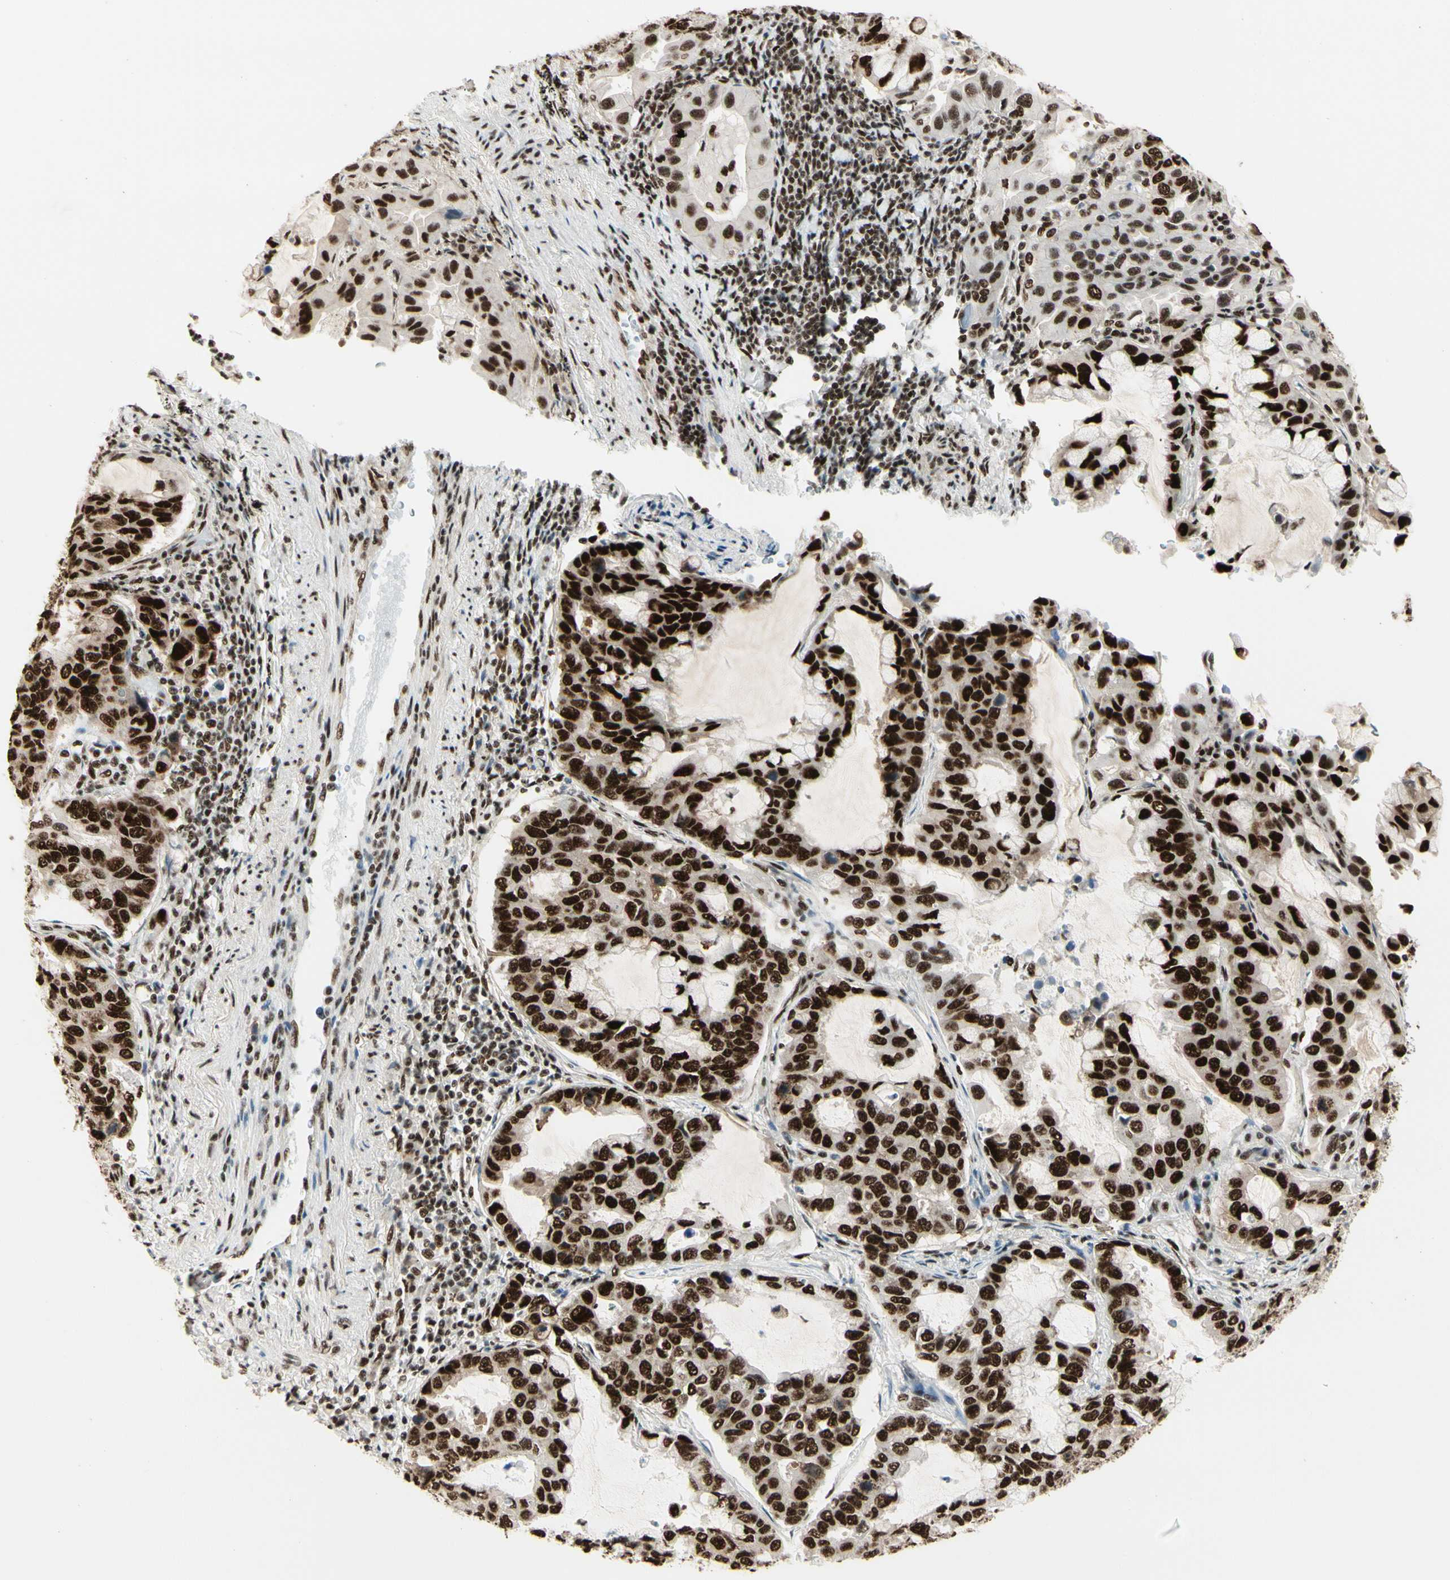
{"staining": {"intensity": "strong", "quantity": ">75%", "location": "nuclear"}, "tissue": "lung cancer", "cell_type": "Tumor cells", "image_type": "cancer", "snomed": [{"axis": "morphology", "description": "Adenocarcinoma, NOS"}, {"axis": "topography", "description": "Lung"}], "caption": "Immunohistochemistry (IHC) histopathology image of human lung cancer (adenocarcinoma) stained for a protein (brown), which demonstrates high levels of strong nuclear positivity in about >75% of tumor cells.", "gene": "HEXIM1", "patient": {"sex": "male", "age": 64}}